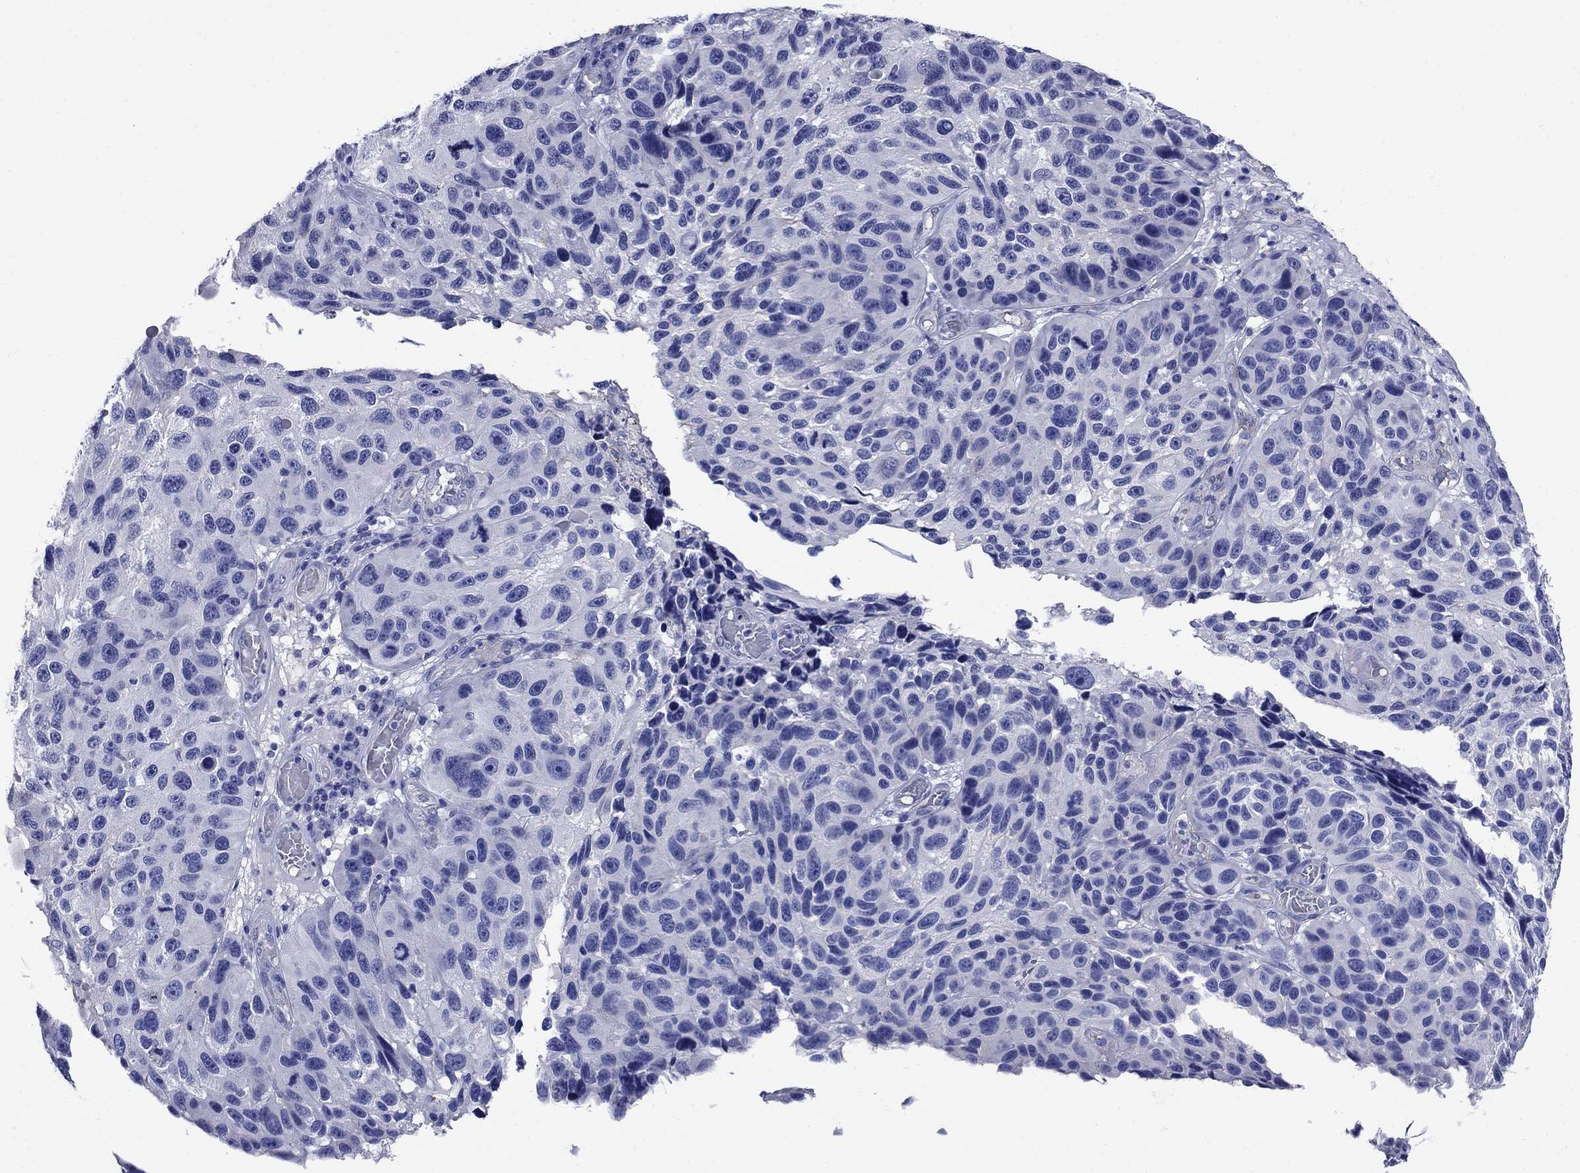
{"staining": {"intensity": "negative", "quantity": "none", "location": "none"}, "tissue": "melanoma", "cell_type": "Tumor cells", "image_type": "cancer", "snomed": [{"axis": "morphology", "description": "Malignant melanoma, NOS"}, {"axis": "topography", "description": "Skin"}], "caption": "Human melanoma stained for a protein using IHC reveals no staining in tumor cells.", "gene": "SMCP", "patient": {"sex": "male", "age": 53}}